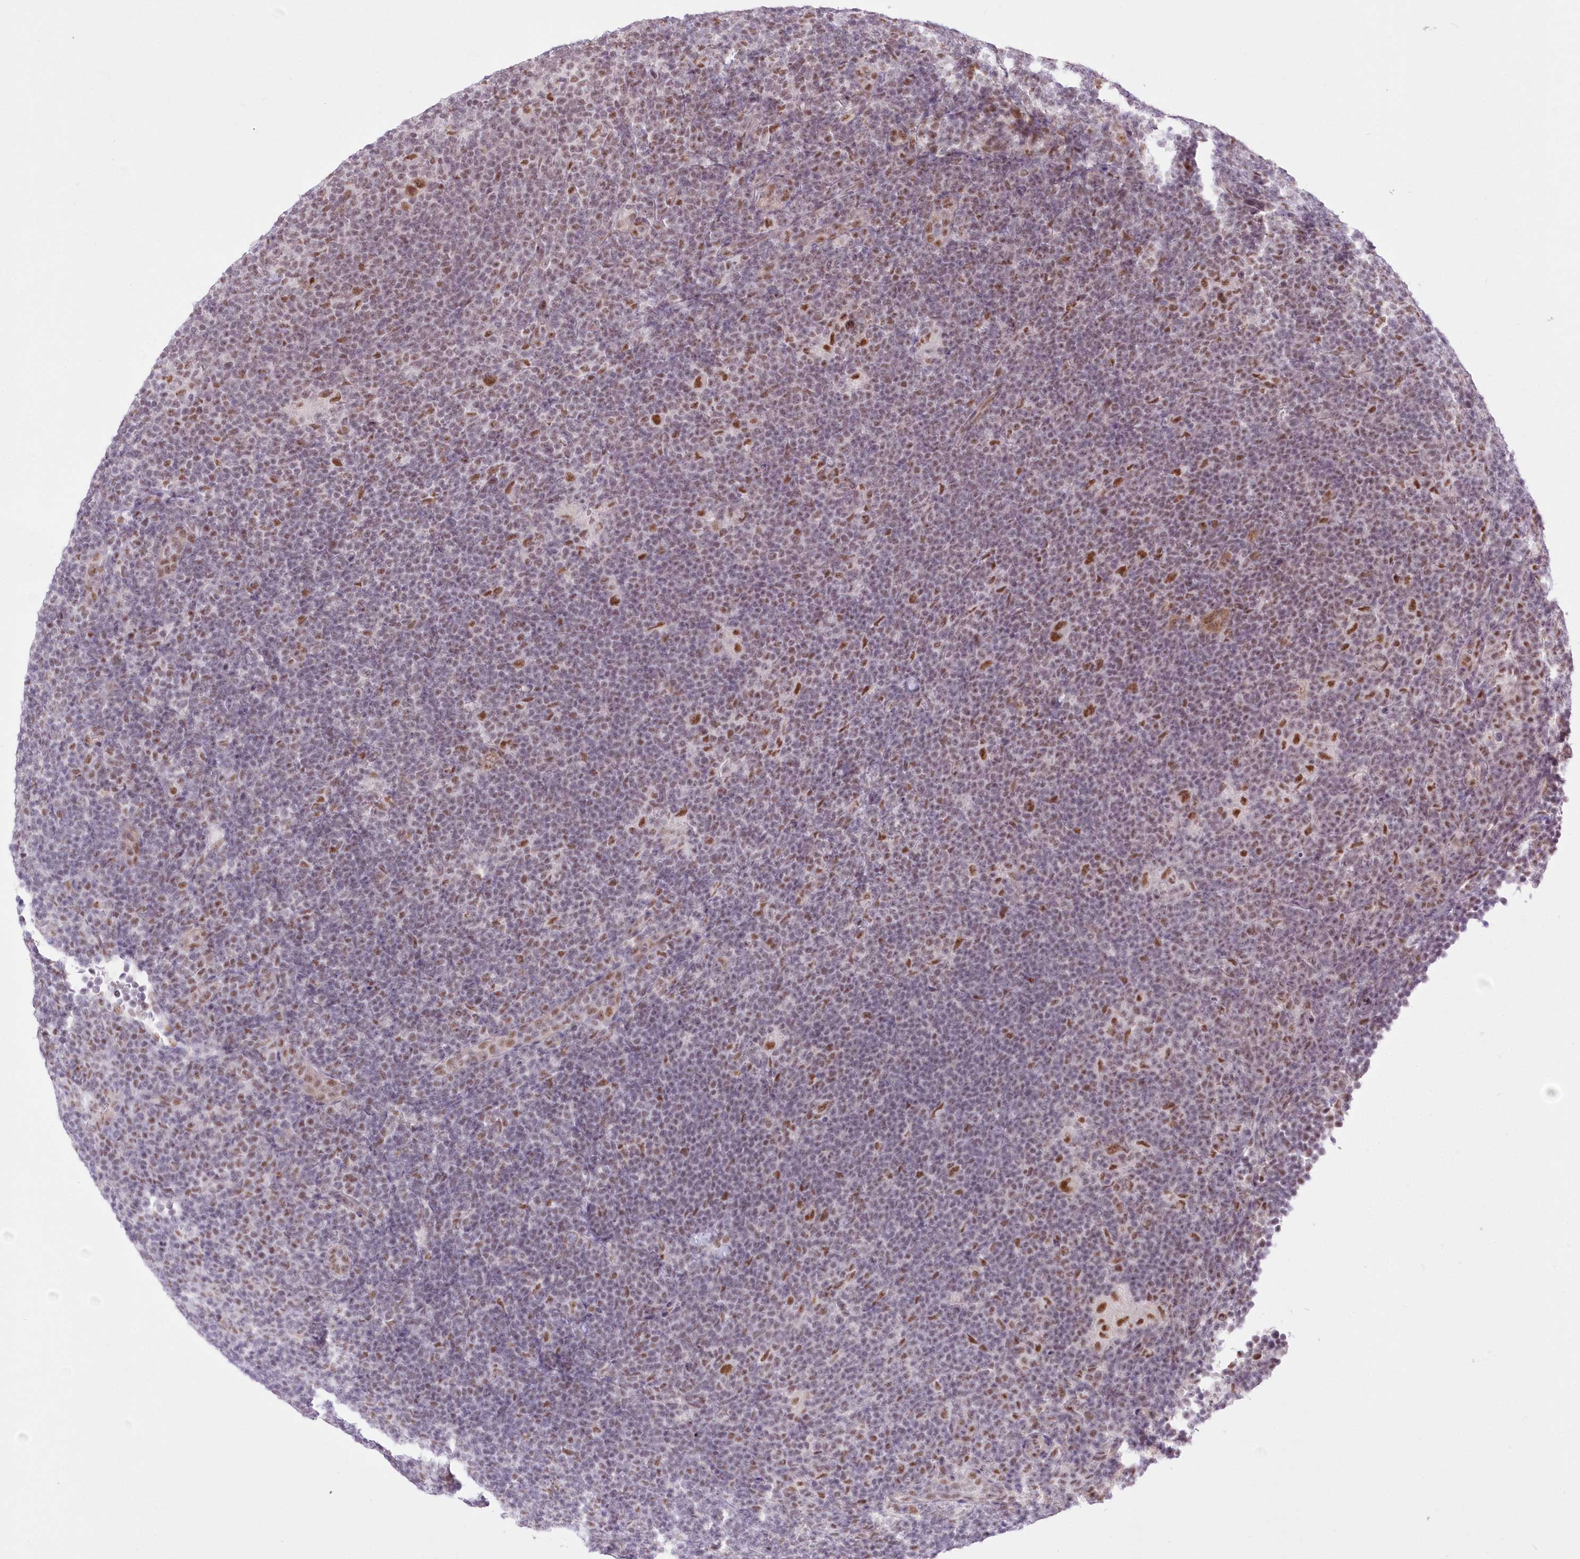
{"staining": {"intensity": "moderate", "quantity": "25%-75%", "location": "nuclear"}, "tissue": "lymphoma", "cell_type": "Tumor cells", "image_type": "cancer", "snomed": [{"axis": "morphology", "description": "Hodgkin's disease, NOS"}, {"axis": "topography", "description": "Lymph node"}], "caption": "Immunohistochemistry (IHC) staining of Hodgkin's disease, which demonstrates medium levels of moderate nuclear staining in about 25%-75% of tumor cells indicating moderate nuclear protein staining. The staining was performed using DAB (3,3'-diaminobenzidine) (brown) for protein detection and nuclei were counterstained in hematoxylin (blue).", "gene": "NSUN2", "patient": {"sex": "female", "age": 57}}